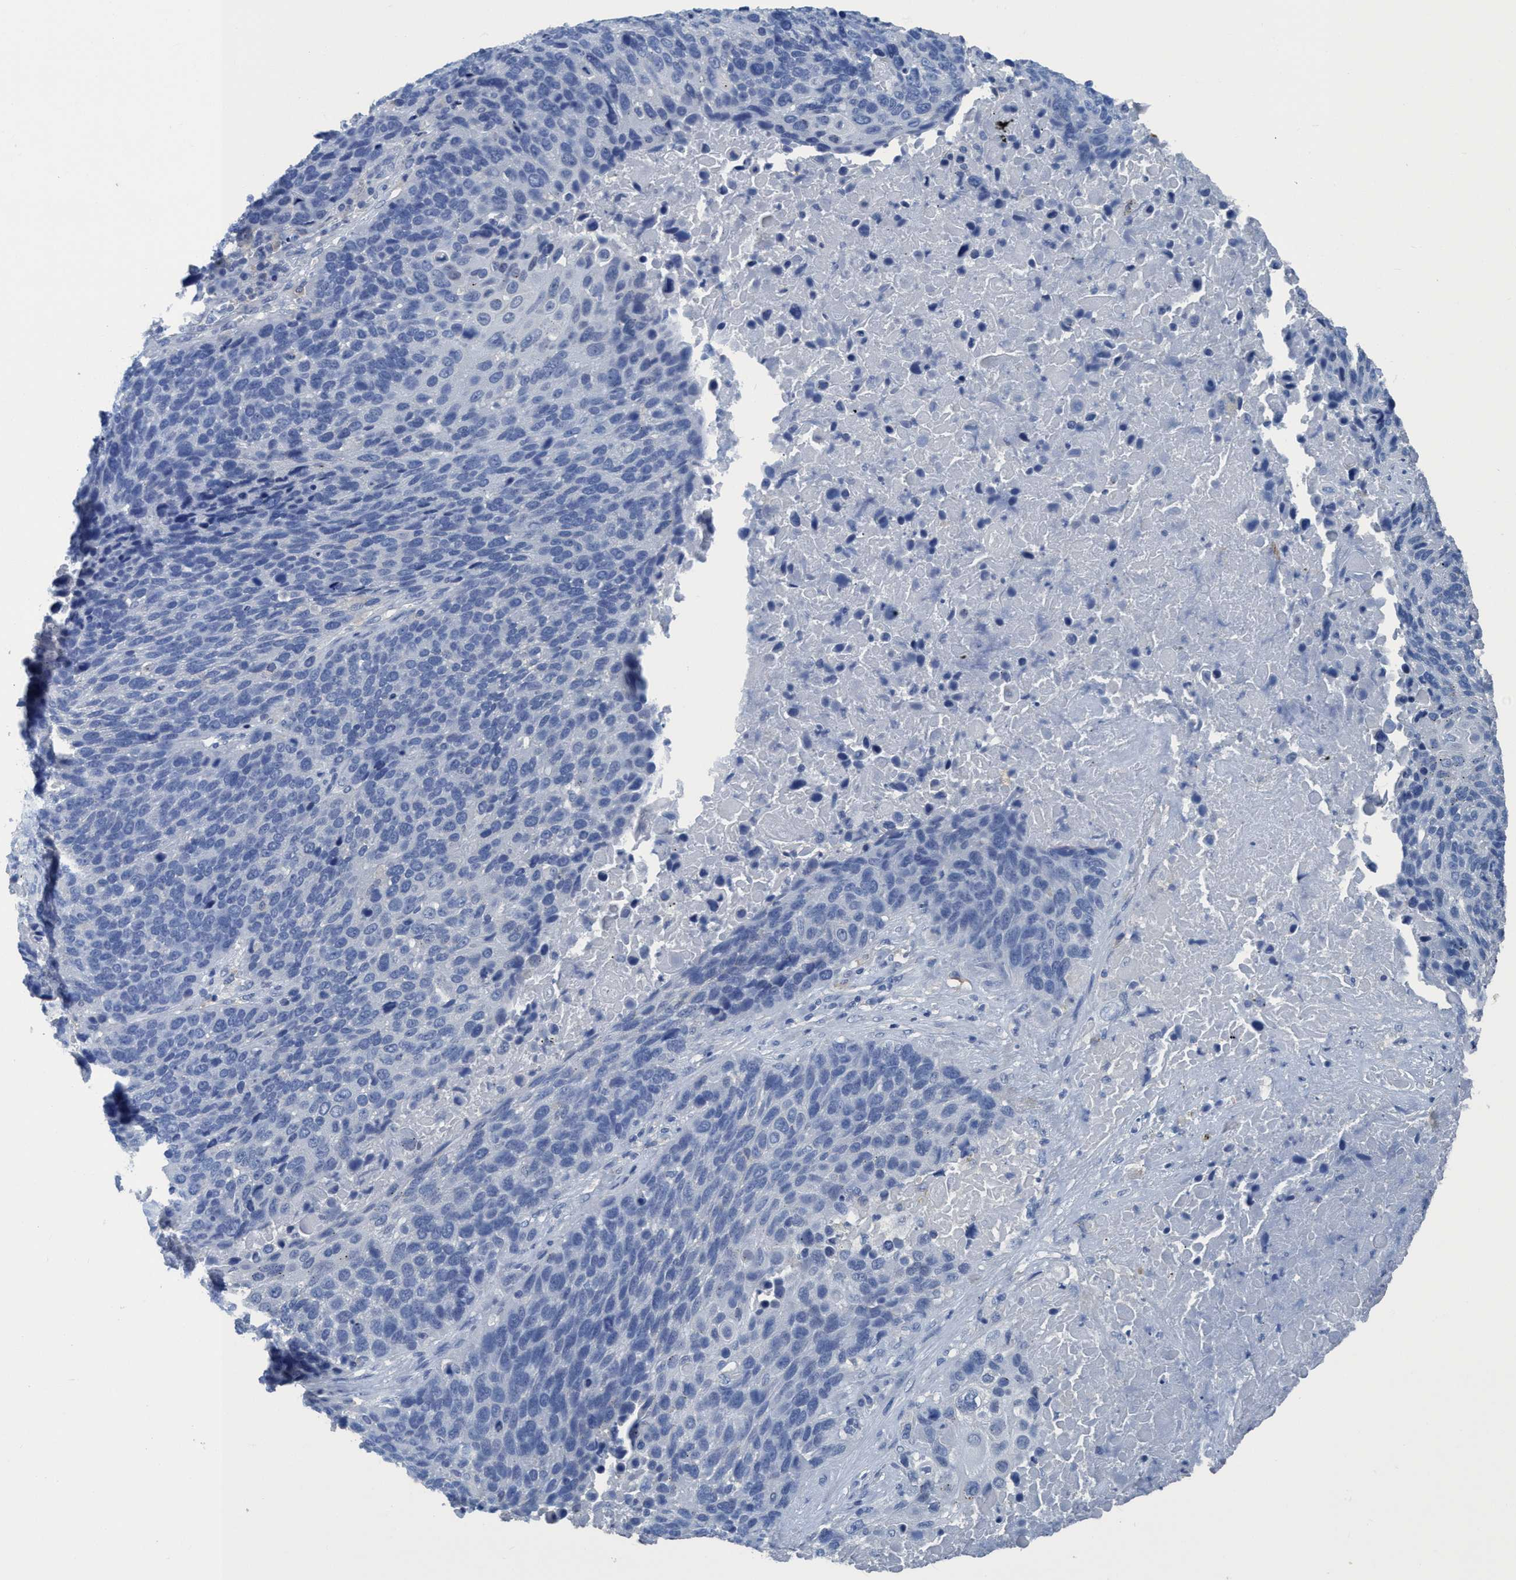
{"staining": {"intensity": "negative", "quantity": "none", "location": "none"}, "tissue": "lung cancer", "cell_type": "Tumor cells", "image_type": "cancer", "snomed": [{"axis": "morphology", "description": "Squamous cell carcinoma, NOS"}, {"axis": "topography", "description": "Lung"}], "caption": "A photomicrograph of human lung cancer (squamous cell carcinoma) is negative for staining in tumor cells.", "gene": "DNAI1", "patient": {"sex": "male", "age": 66}}